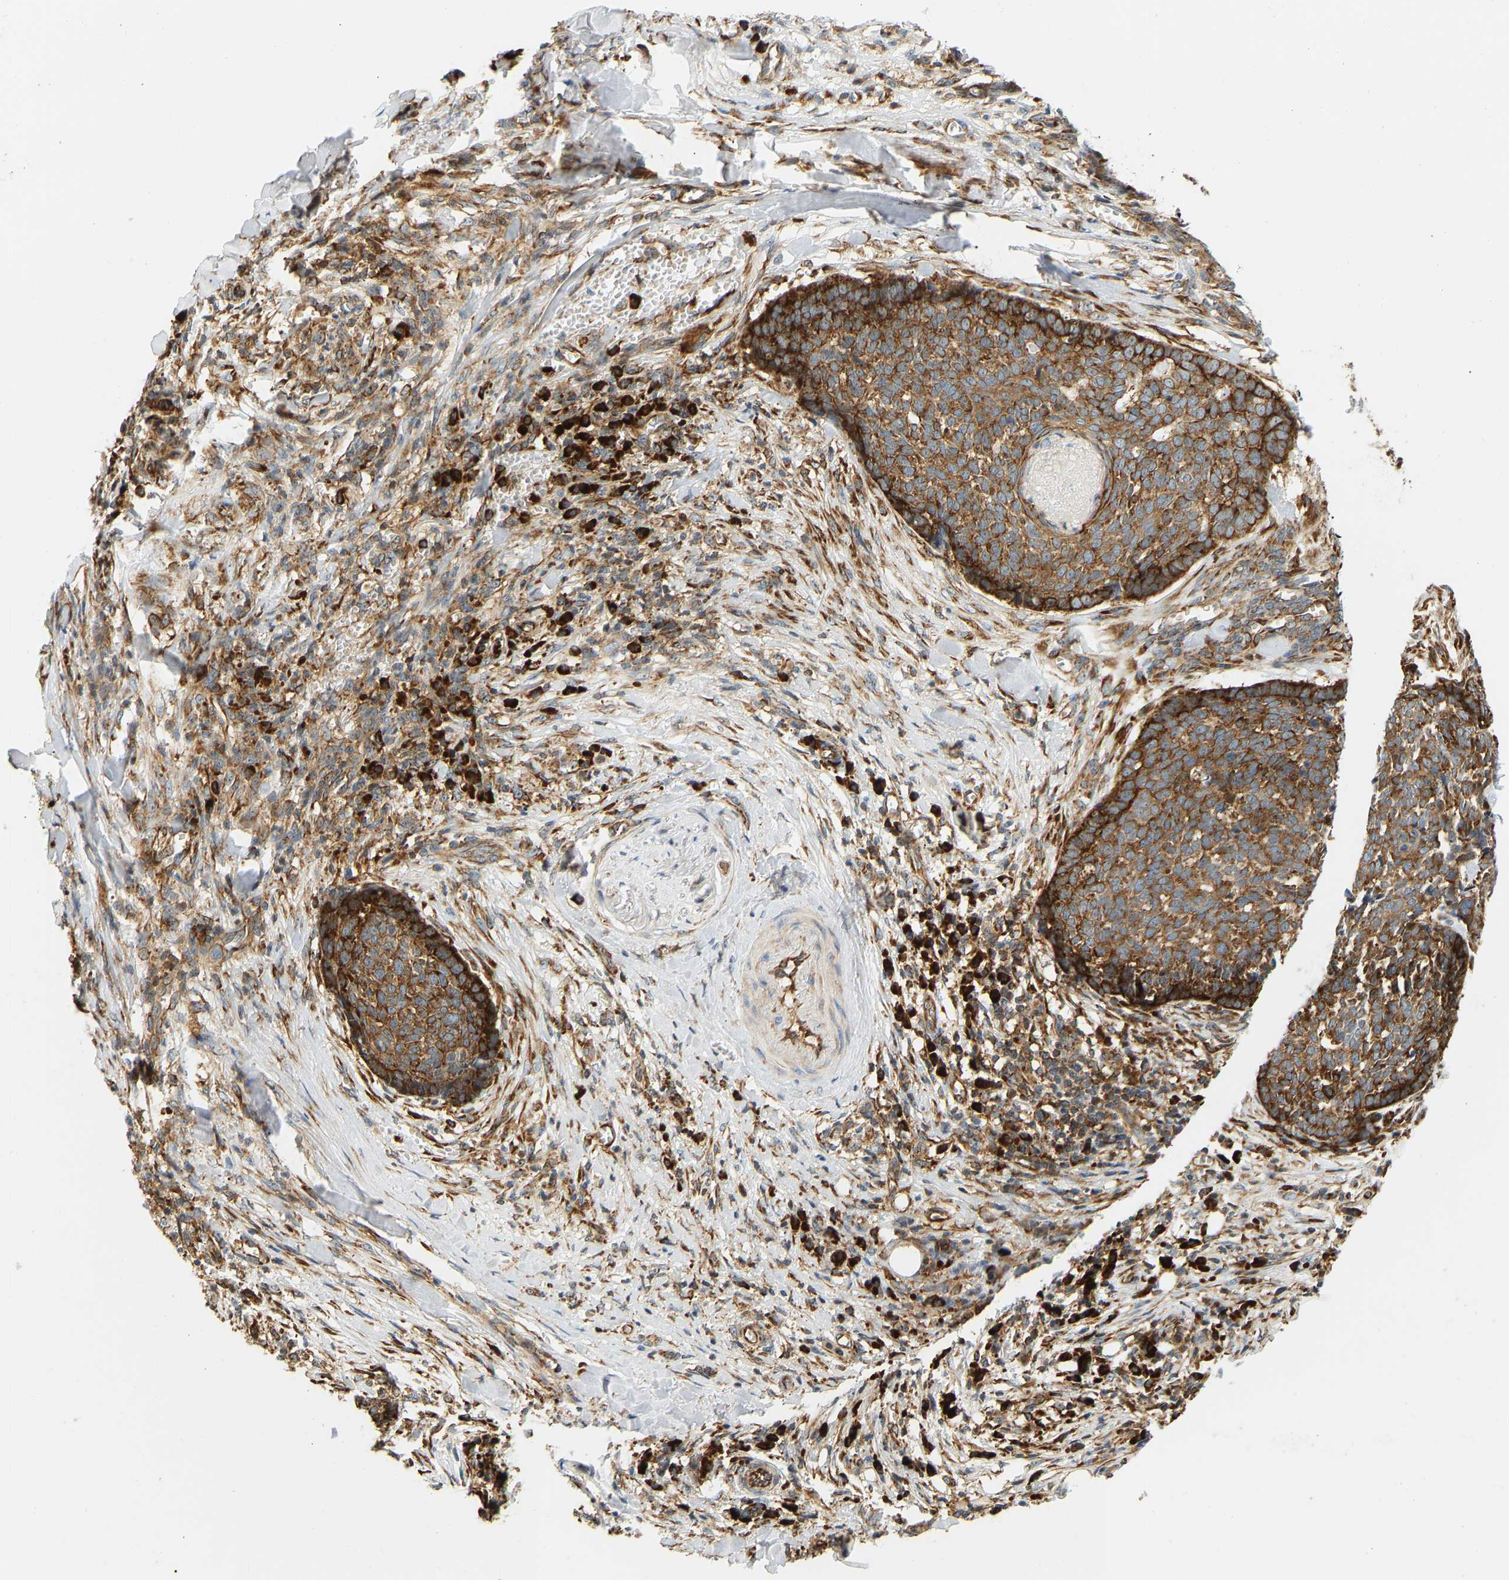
{"staining": {"intensity": "strong", "quantity": ">75%", "location": "cytoplasmic/membranous"}, "tissue": "skin cancer", "cell_type": "Tumor cells", "image_type": "cancer", "snomed": [{"axis": "morphology", "description": "Basal cell carcinoma"}, {"axis": "topography", "description": "Skin"}], "caption": "Strong cytoplasmic/membranous staining for a protein is seen in approximately >75% of tumor cells of basal cell carcinoma (skin) using immunohistochemistry (IHC).", "gene": "RPS14", "patient": {"sex": "male", "age": 84}}